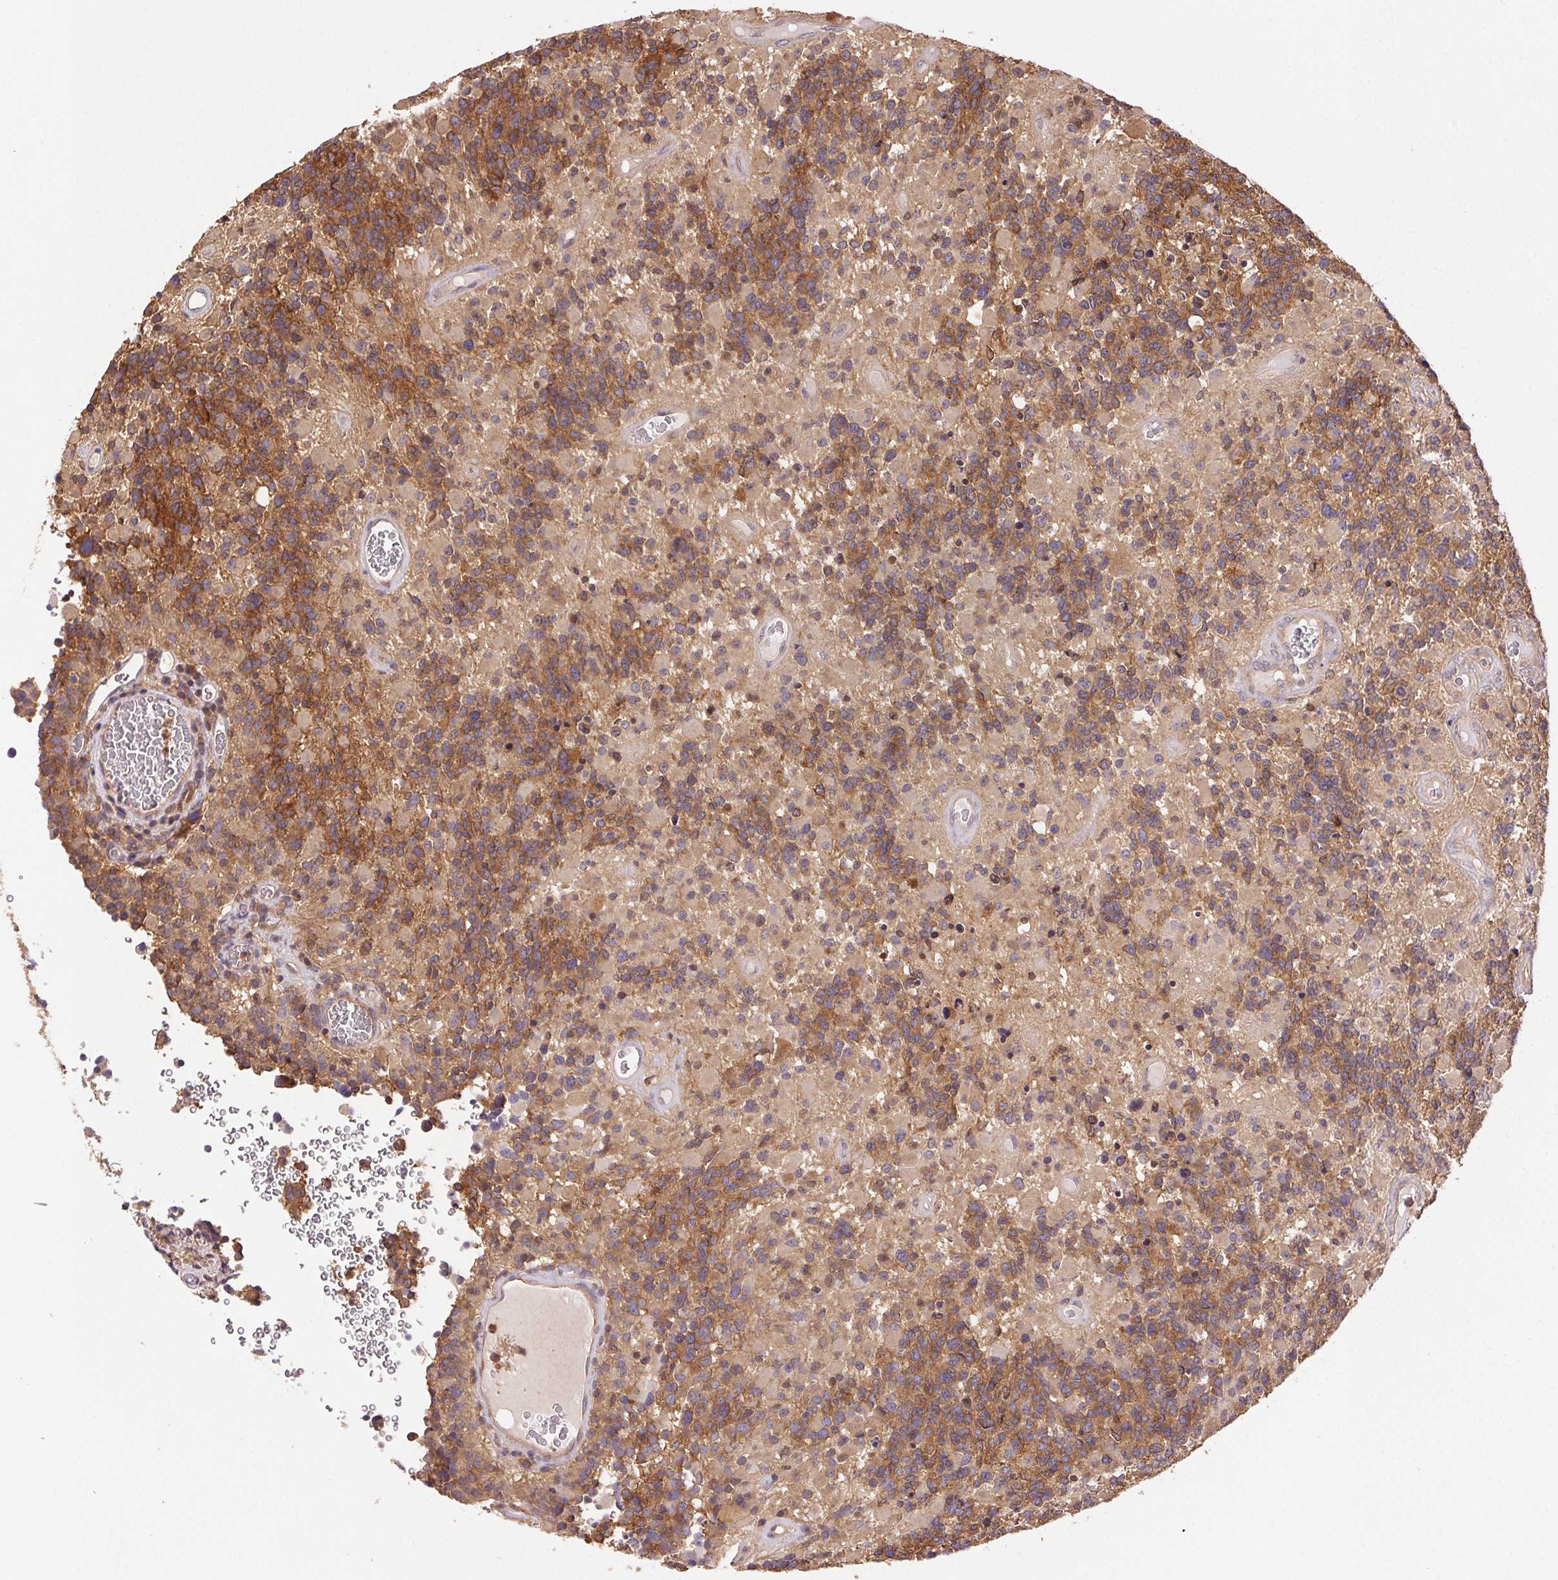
{"staining": {"intensity": "moderate", "quantity": "25%-75%", "location": "cytoplasmic/membranous"}, "tissue": "glioma", "cell_type": "Tumor cells", "image_type": "cancer", "snomed": [{"axis": "morphology", "description": "Glioma, malignant, High grade"}, {"axis": "topography", "description": "Brain"}], "caption": "The image shows a brown stain indicating the presence of a protein in the cytoplasmic/membranous of tumor cells in high-grade glioma (malignant).", "gene": "GDI2", "patient": {"sex": "female", "age": 40}}